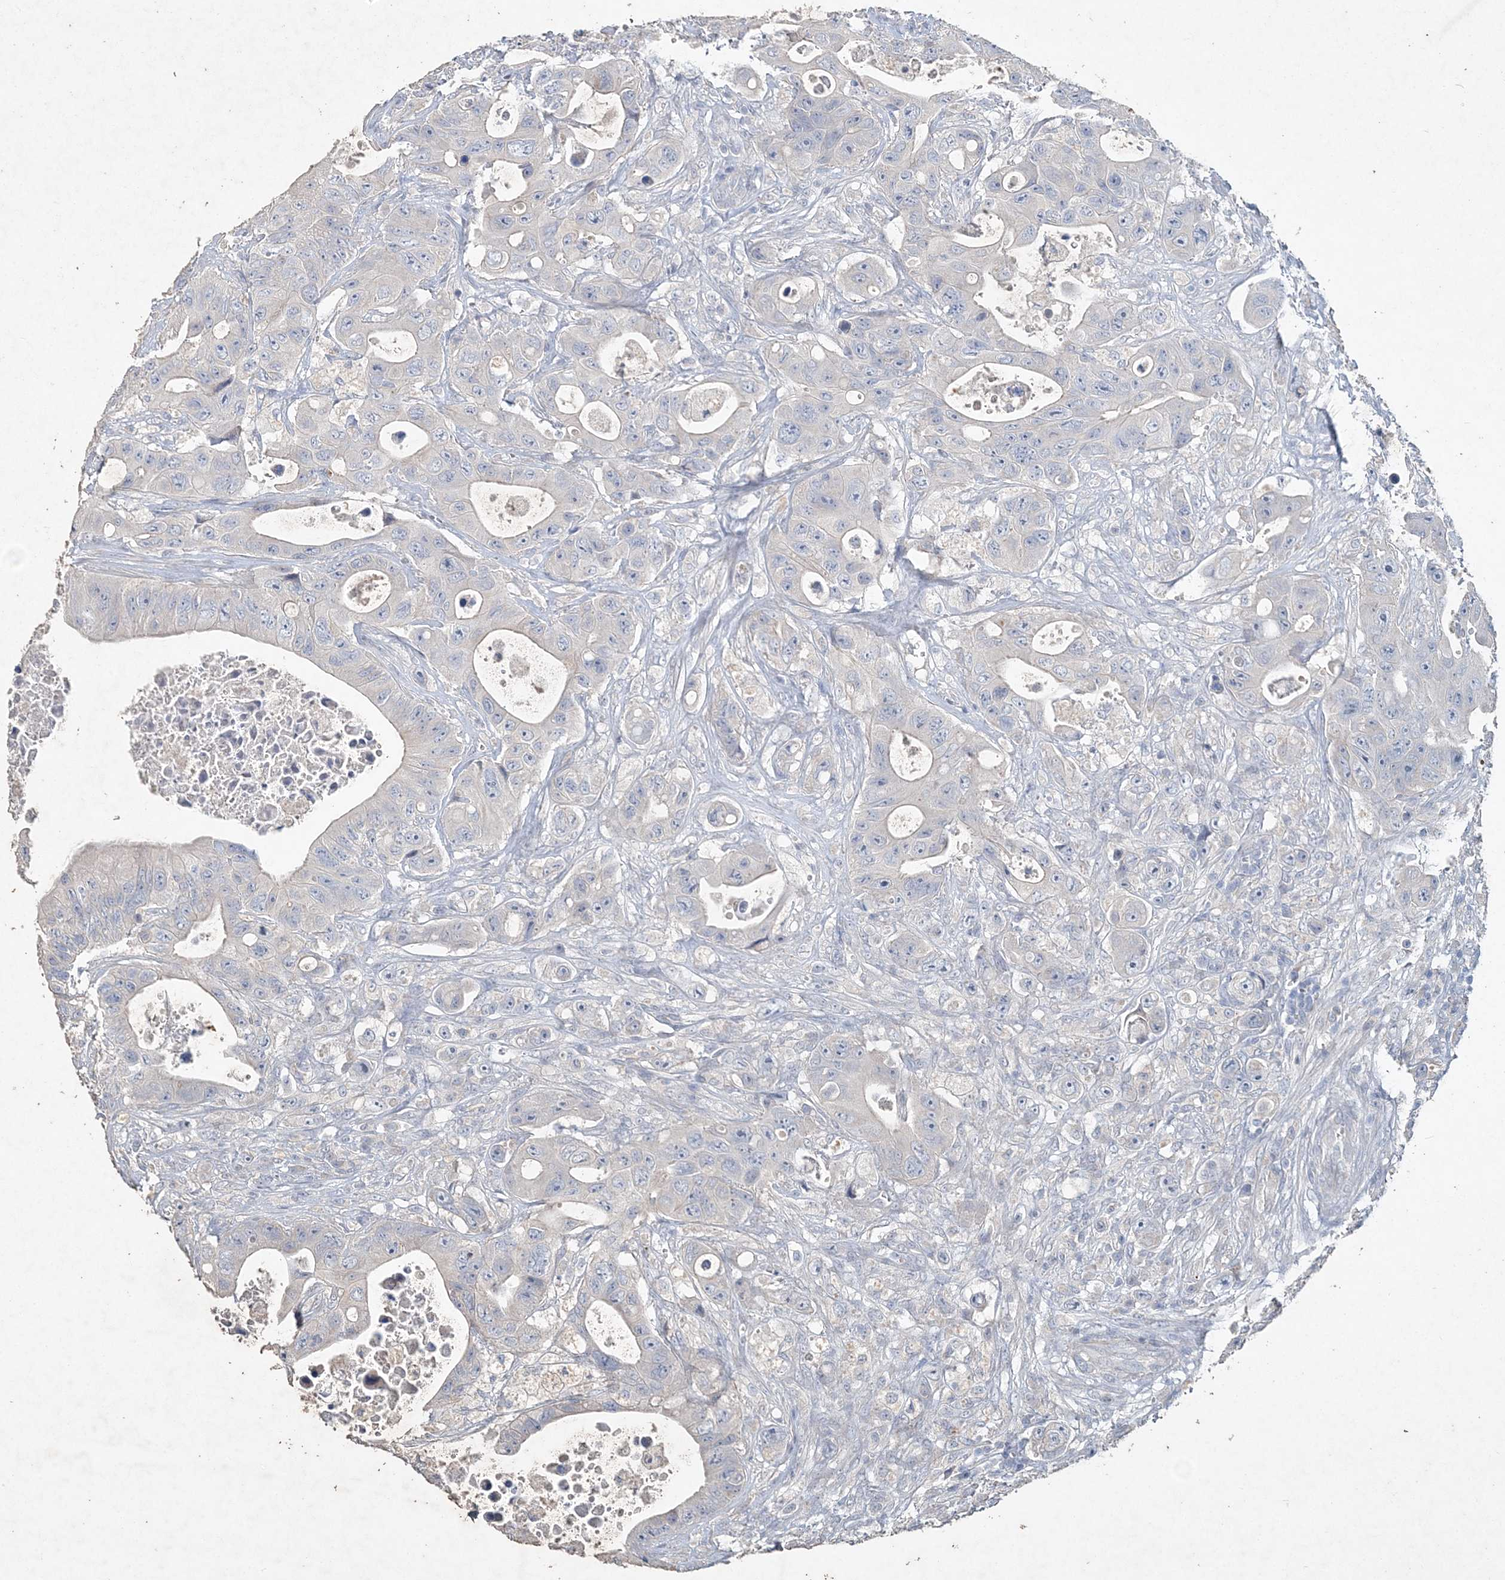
{"staining": {"intensity": "negative", "quantity": "none", "location": "none"}, "tissue": "colorectal cancer", "cell_type": "Tumor cells", "image_type": "cancer", "snomed": [{"axis": "morphology", "description": "Adenocarcinoma, NOS"}, {"axis": "topography", "description": "Colon"}], "caption": "IHC of human colorectal cancer displays no positivity in tumor cells.", "gene": "DNAH5", "patient": {"sex": "female", "age": 46}}